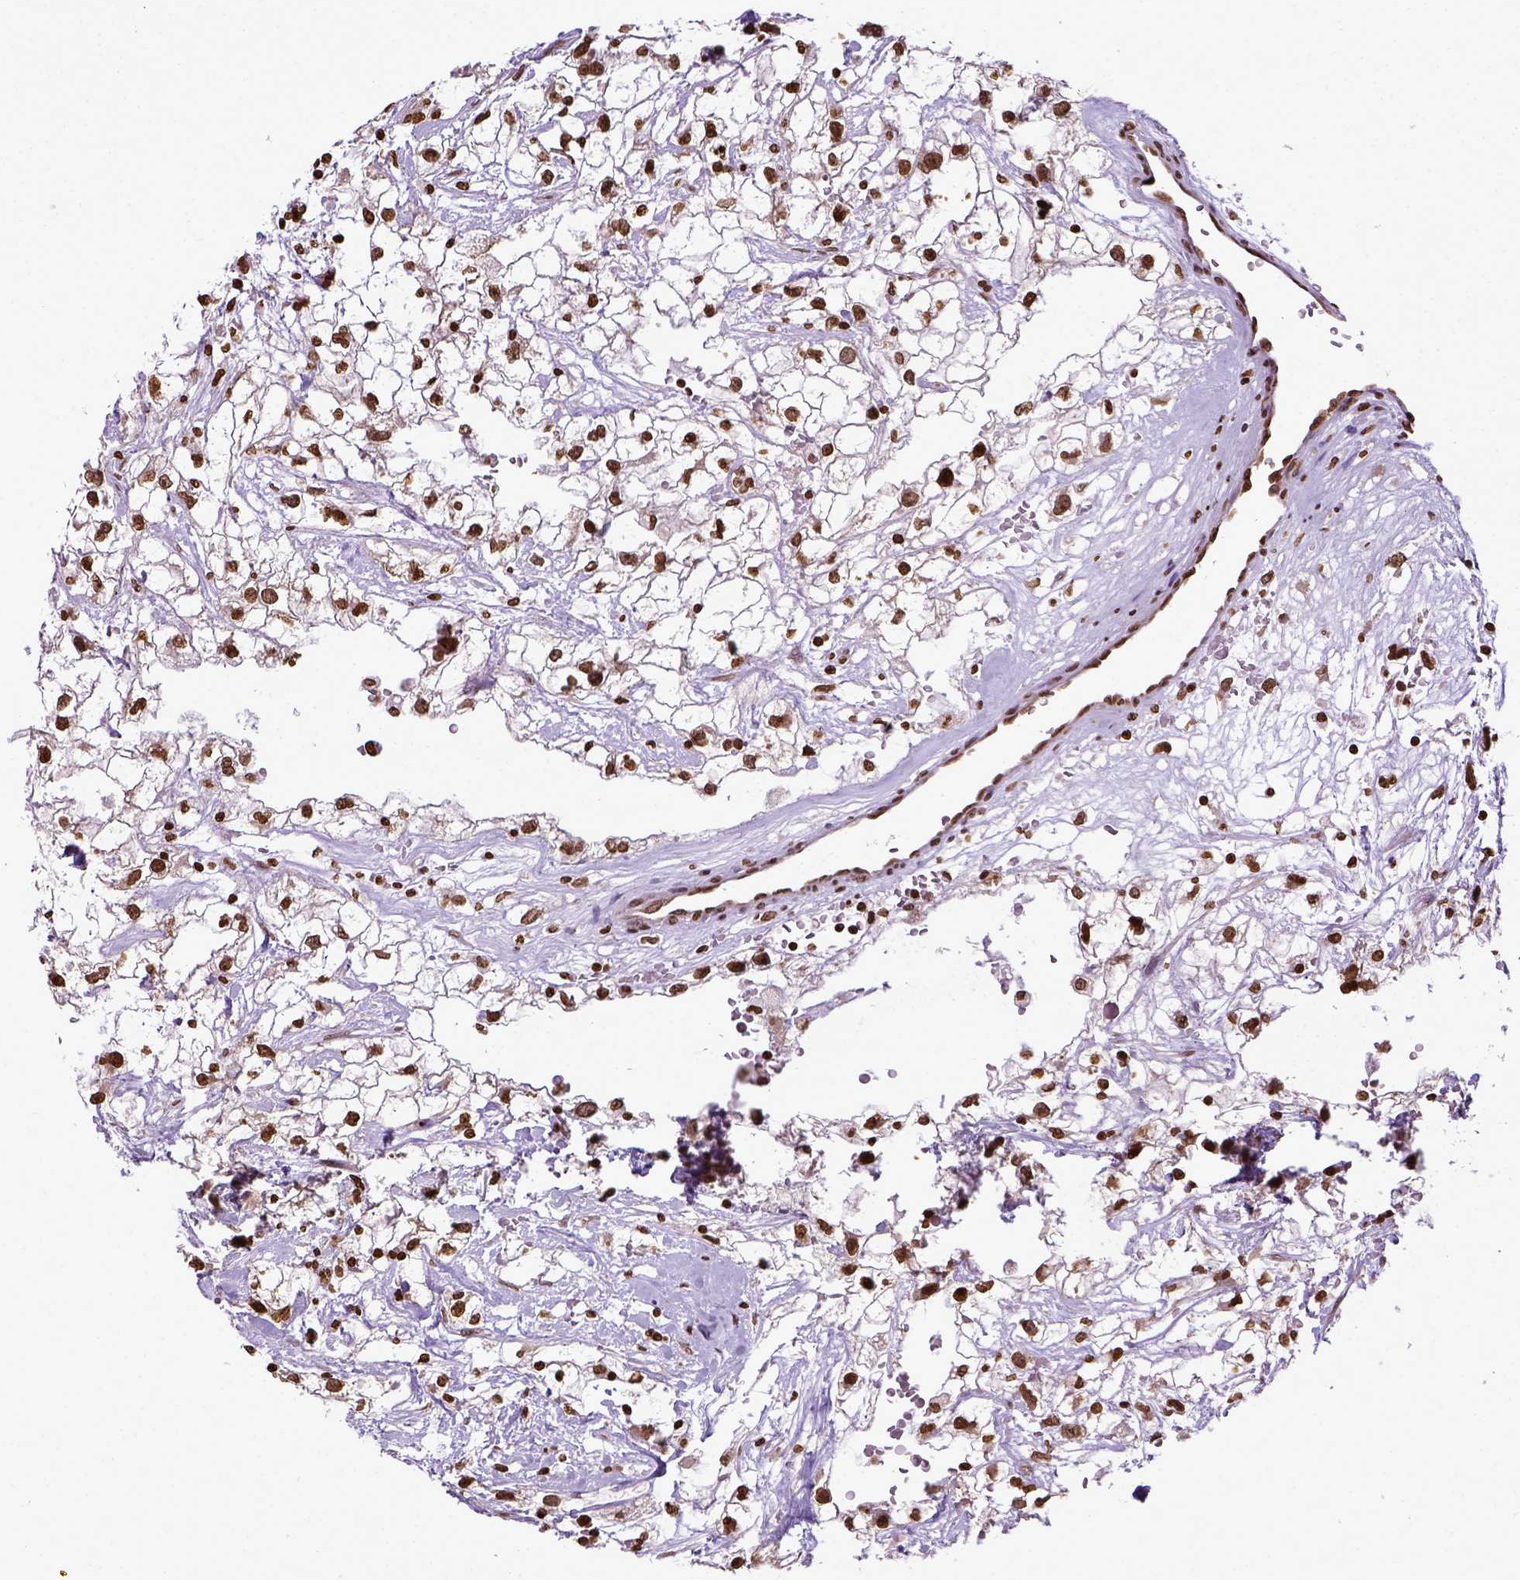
{"staining": {"intensity": "strong", "quantity": ">75%", "location": "nuclear"}, "tissue": "renal cancer", "cell_type": "Tumor cells", "image_type": "cancer", "snomed": [{"axis": "morphology", "description": "Adenocarcinoma, NOS"}, {"axis": "topography", "description": "Kidney"}], "caption": "Renal cancer stained for a protein reveals strong nuclear positivity in tumor cells.", "gene": "ZNF75D", "patient": {"sex": "male", "age": 59}}